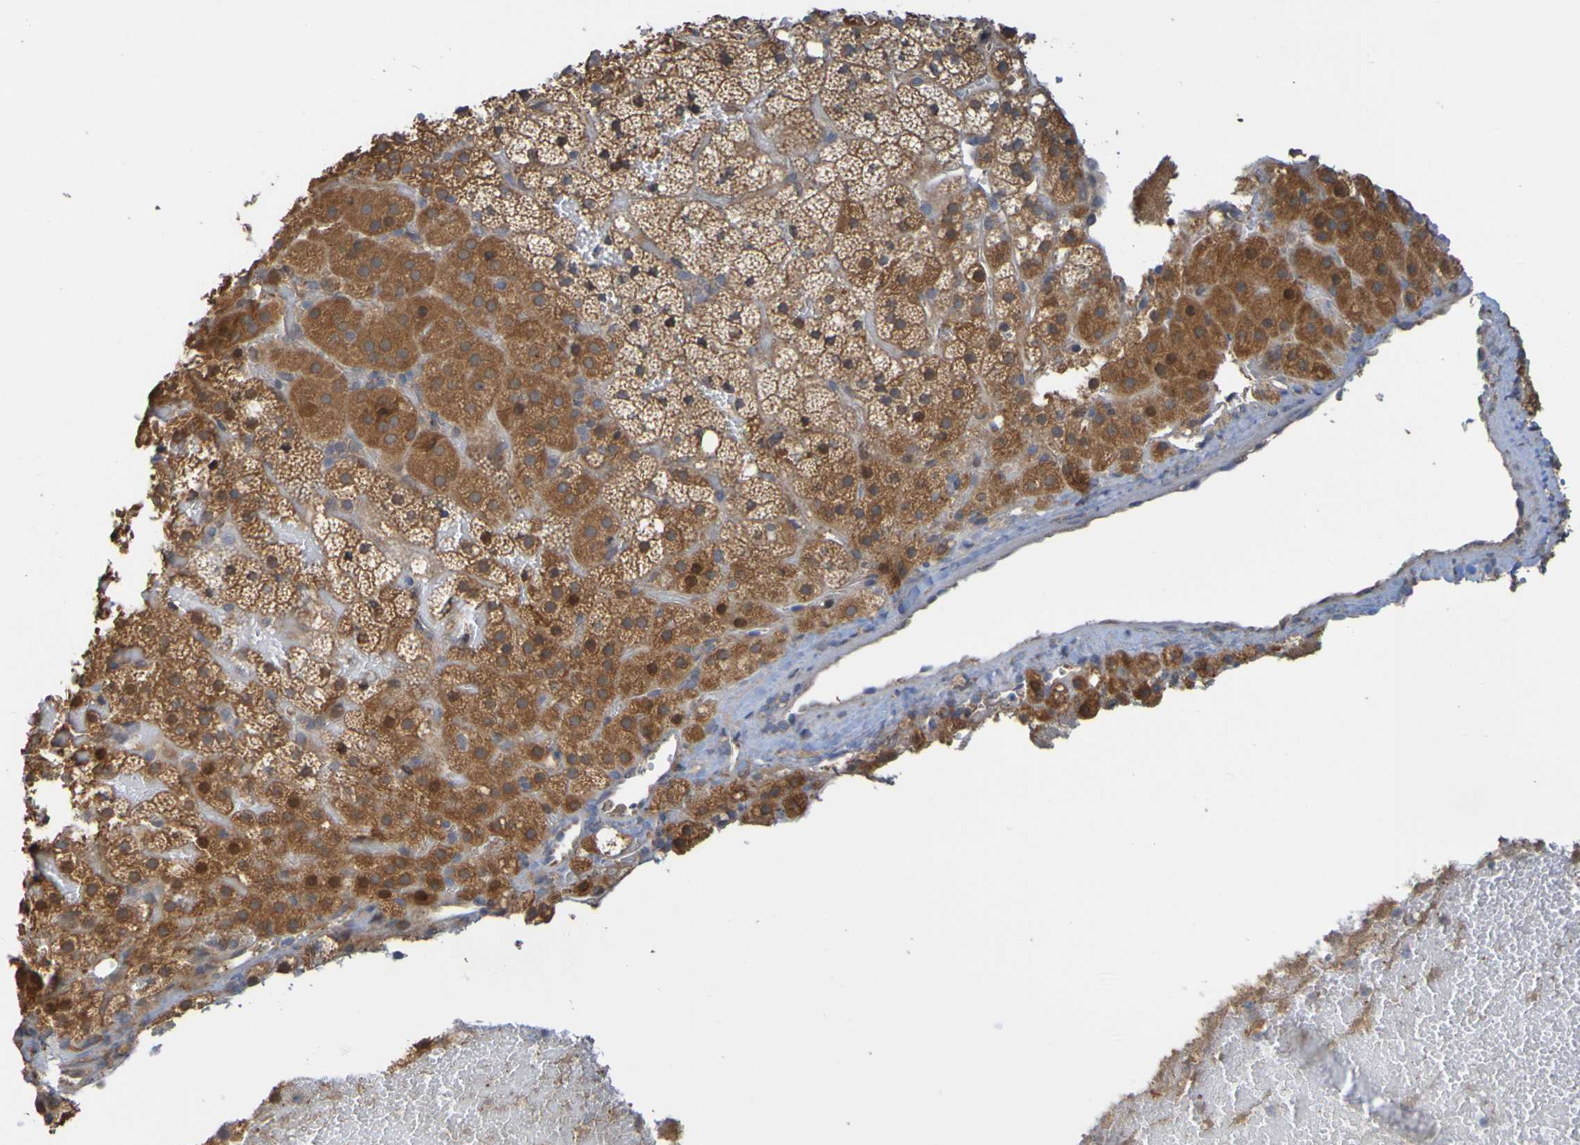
{"staining": {"intensity": "moderate", "quantity": ">75%", "location": "cytoplasmic/membranous"}, "tissue": "adrenal gland", "cell_type": "Glandular cells", "image_type": "normal", "snomed": [{"axis": "morphology", "description": "Normal tissue, NOS"}, {"axis": "topography", "description": "Adrenal gland"}], "caption": "Immunohistochemistry of normal adrenal gland exhibits medium levels of moderate cytoplasmic/membranous positivity in approximately >75% of glandular cells. (Stains: DAB in brown, nuclei in blue, Microscopy: brightfield microscopy at high magnification).", "gene": "NAV2", "patient": {"sex": "female", "age": 59}}